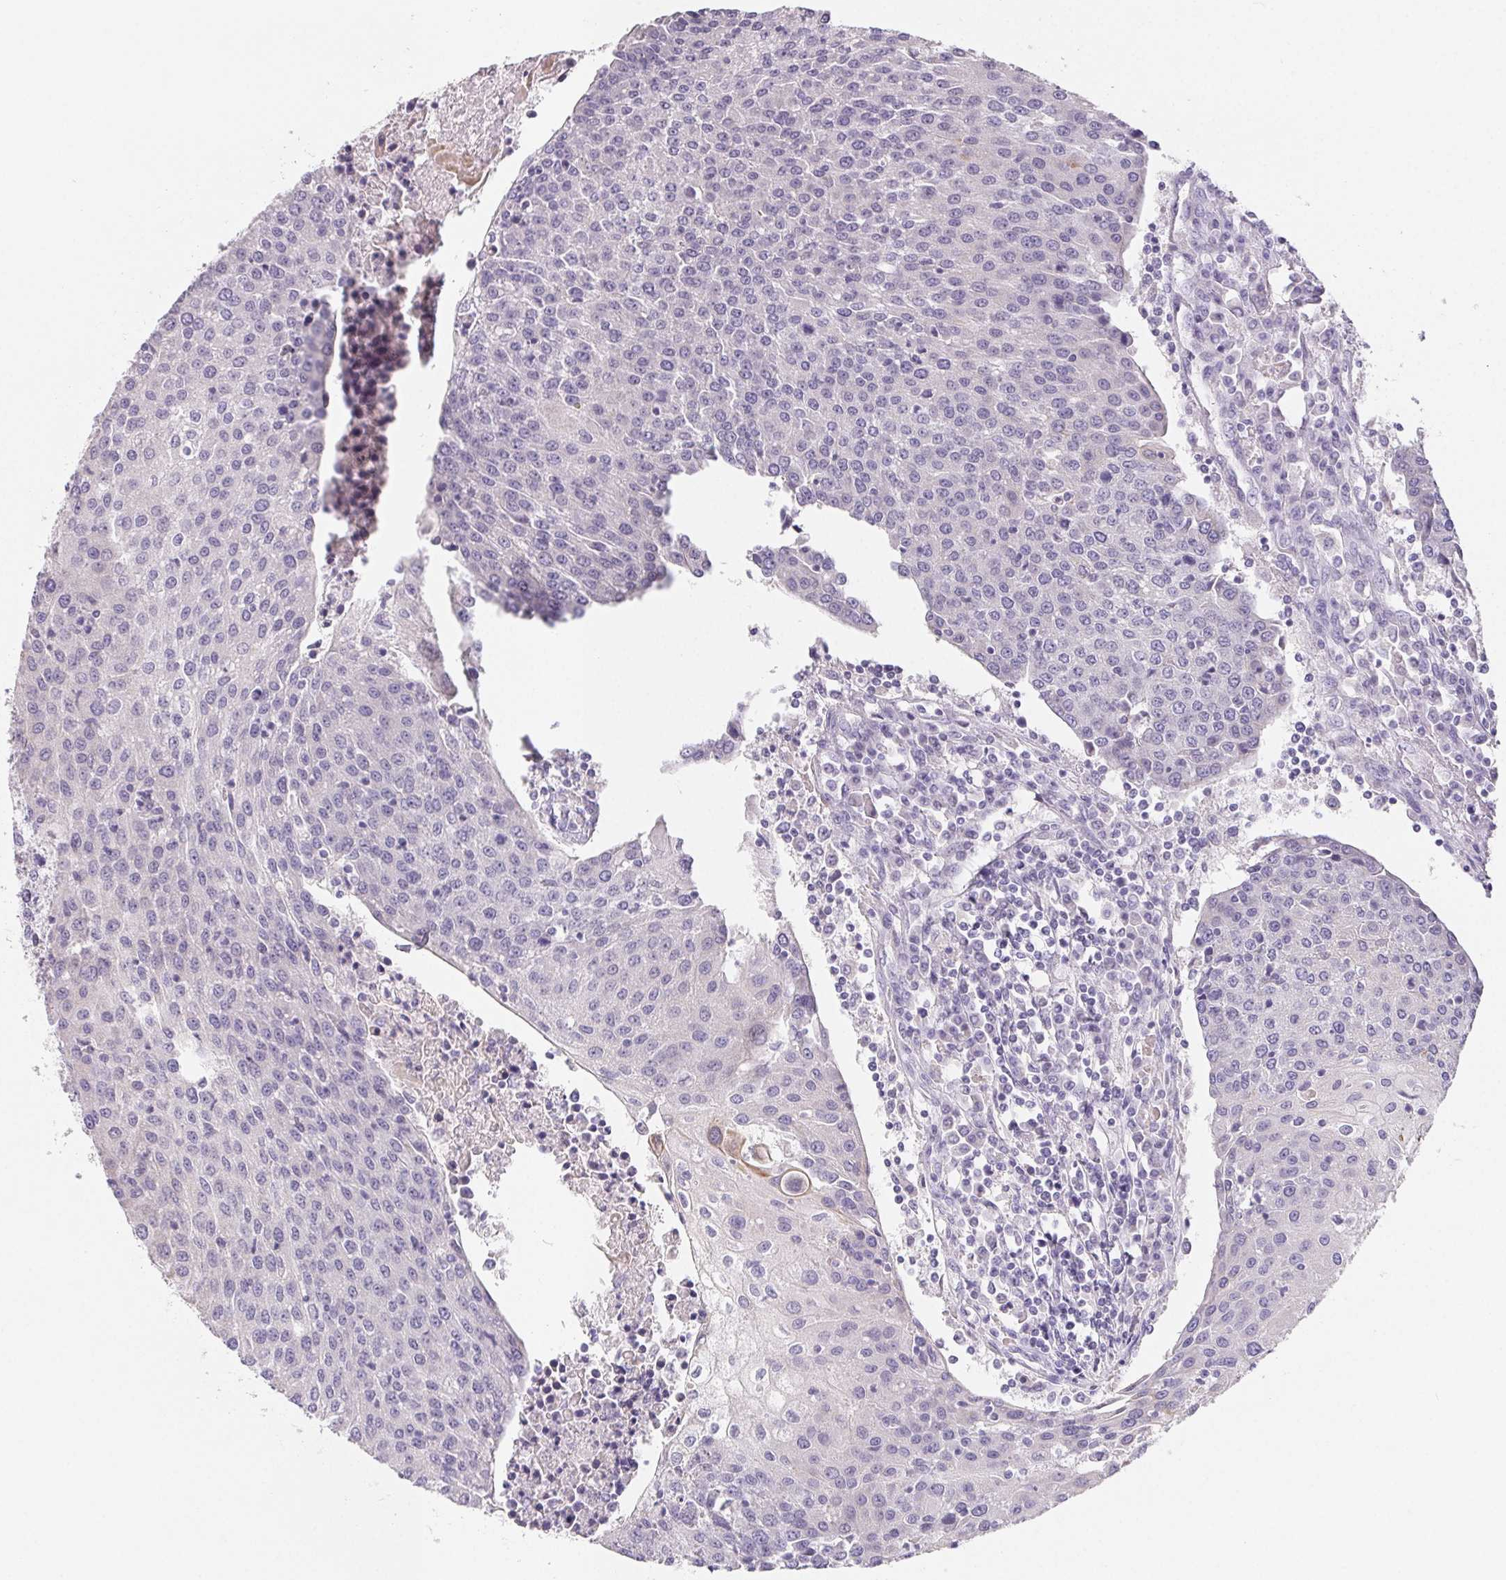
{"staining": {"intensity": "negative", "quantity": "none", "location": "none"}, "tissue": "urothelial cancer", "cell_type": "Tumor cells", "image_type": "cancer", "snomed": [{"axis": "morphology", "description": "Urothelial carcinoma, High grade"}, {"axis": "topography", "description": "Urinary bladder"}], "caption": "IHC of urothelial cancer displays no staining in tumor cells.", "gene": "FDX1", "patient": {"sex": "female", "age": 85}}